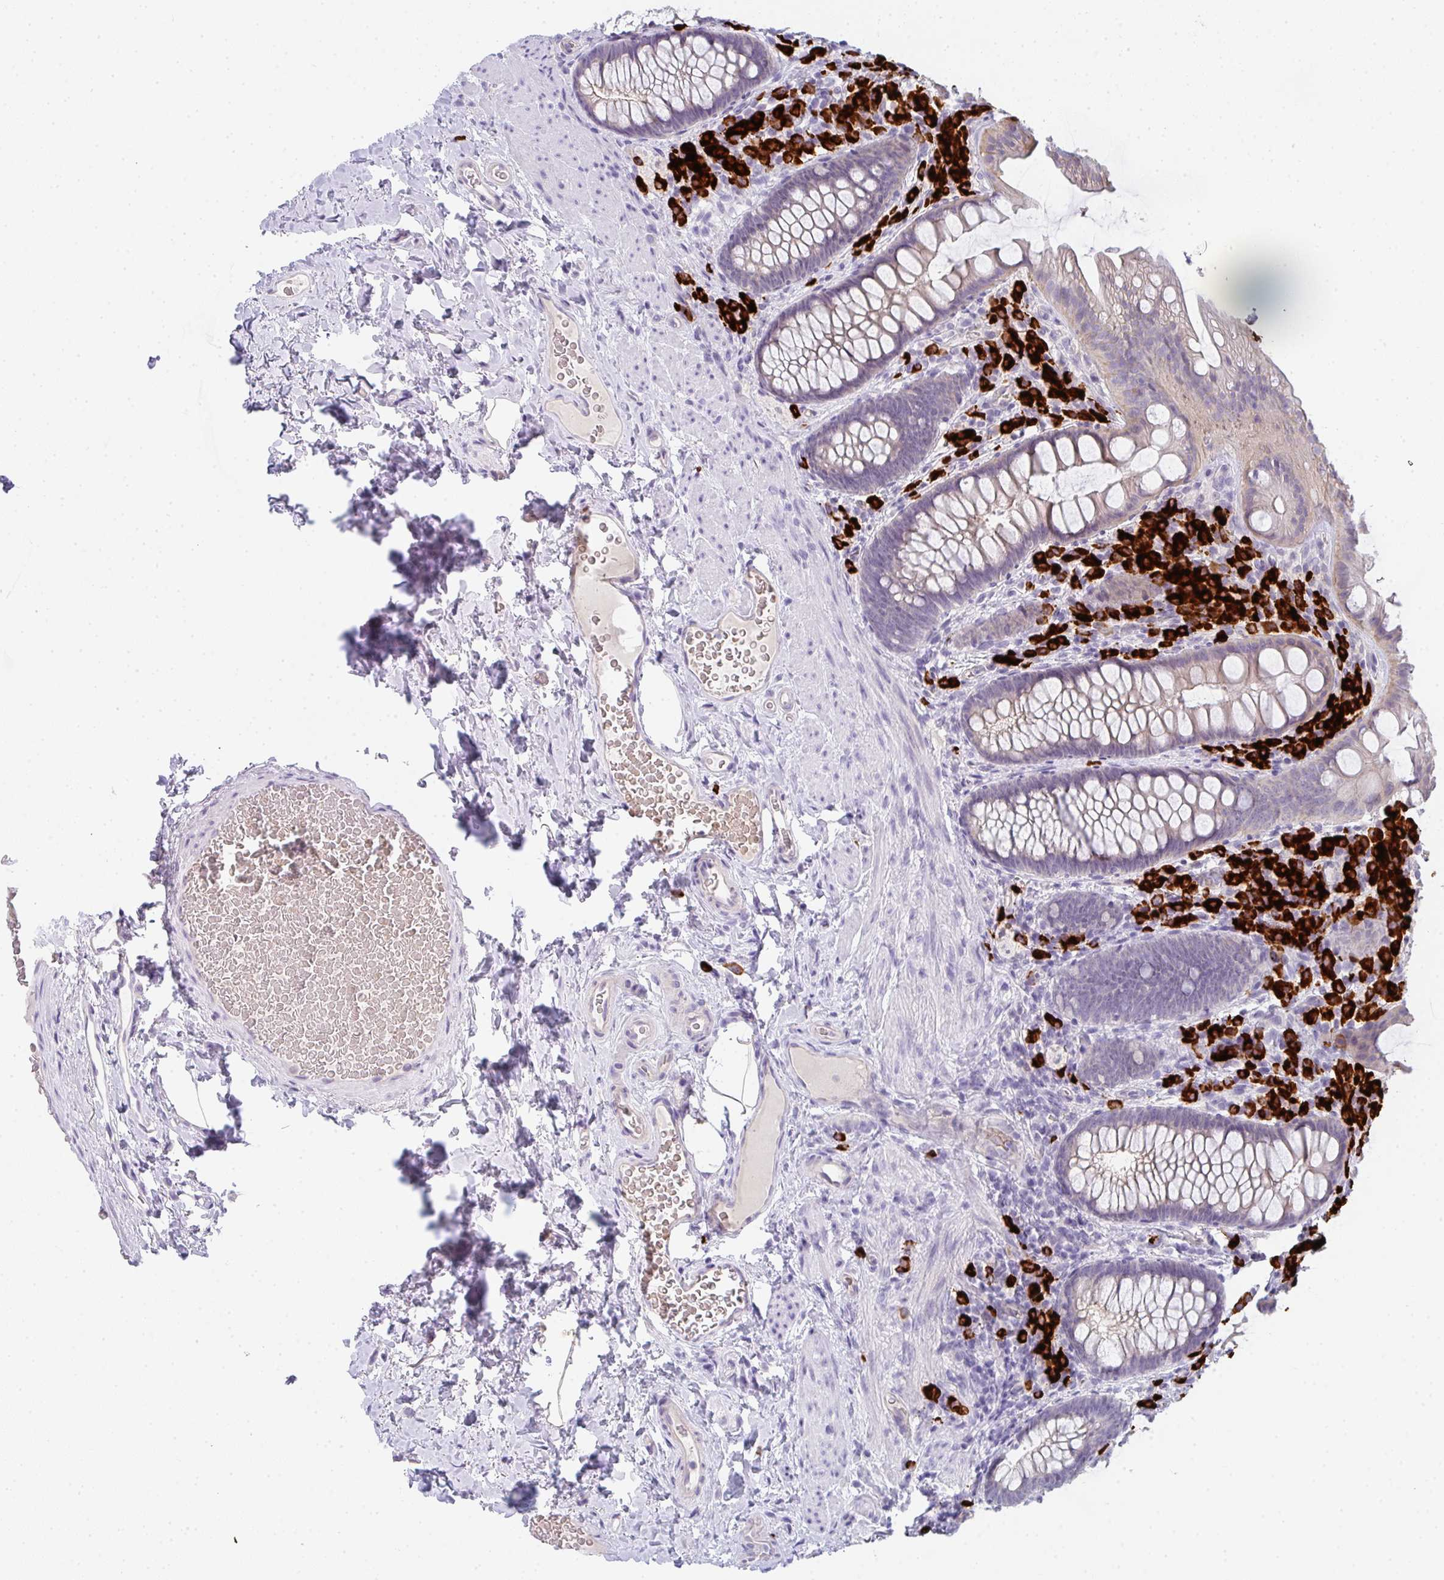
{"staining": {"intensity": "weak", "quantity": "25%-75%", "location": "cytoplasmic/membranous"}, "tissue": "rectum", "cell_type": "Glandular cells", "image_type": "normal", "snomed": [{"axis": "morphology", "description": "Normal tissue, NOS"}, {"axis": "topography", "description": "Rectum"}], "caption": "DAB (3,3'-diaminobenzidine) immunohistochemical staining of normal rectum demonstrates weak cytoplasmic/membranous protein positivity in approximately 25%-75% of glandular cells.", "gene": "CACNA1S", "patient": {"sex": "female", "age": 69}}